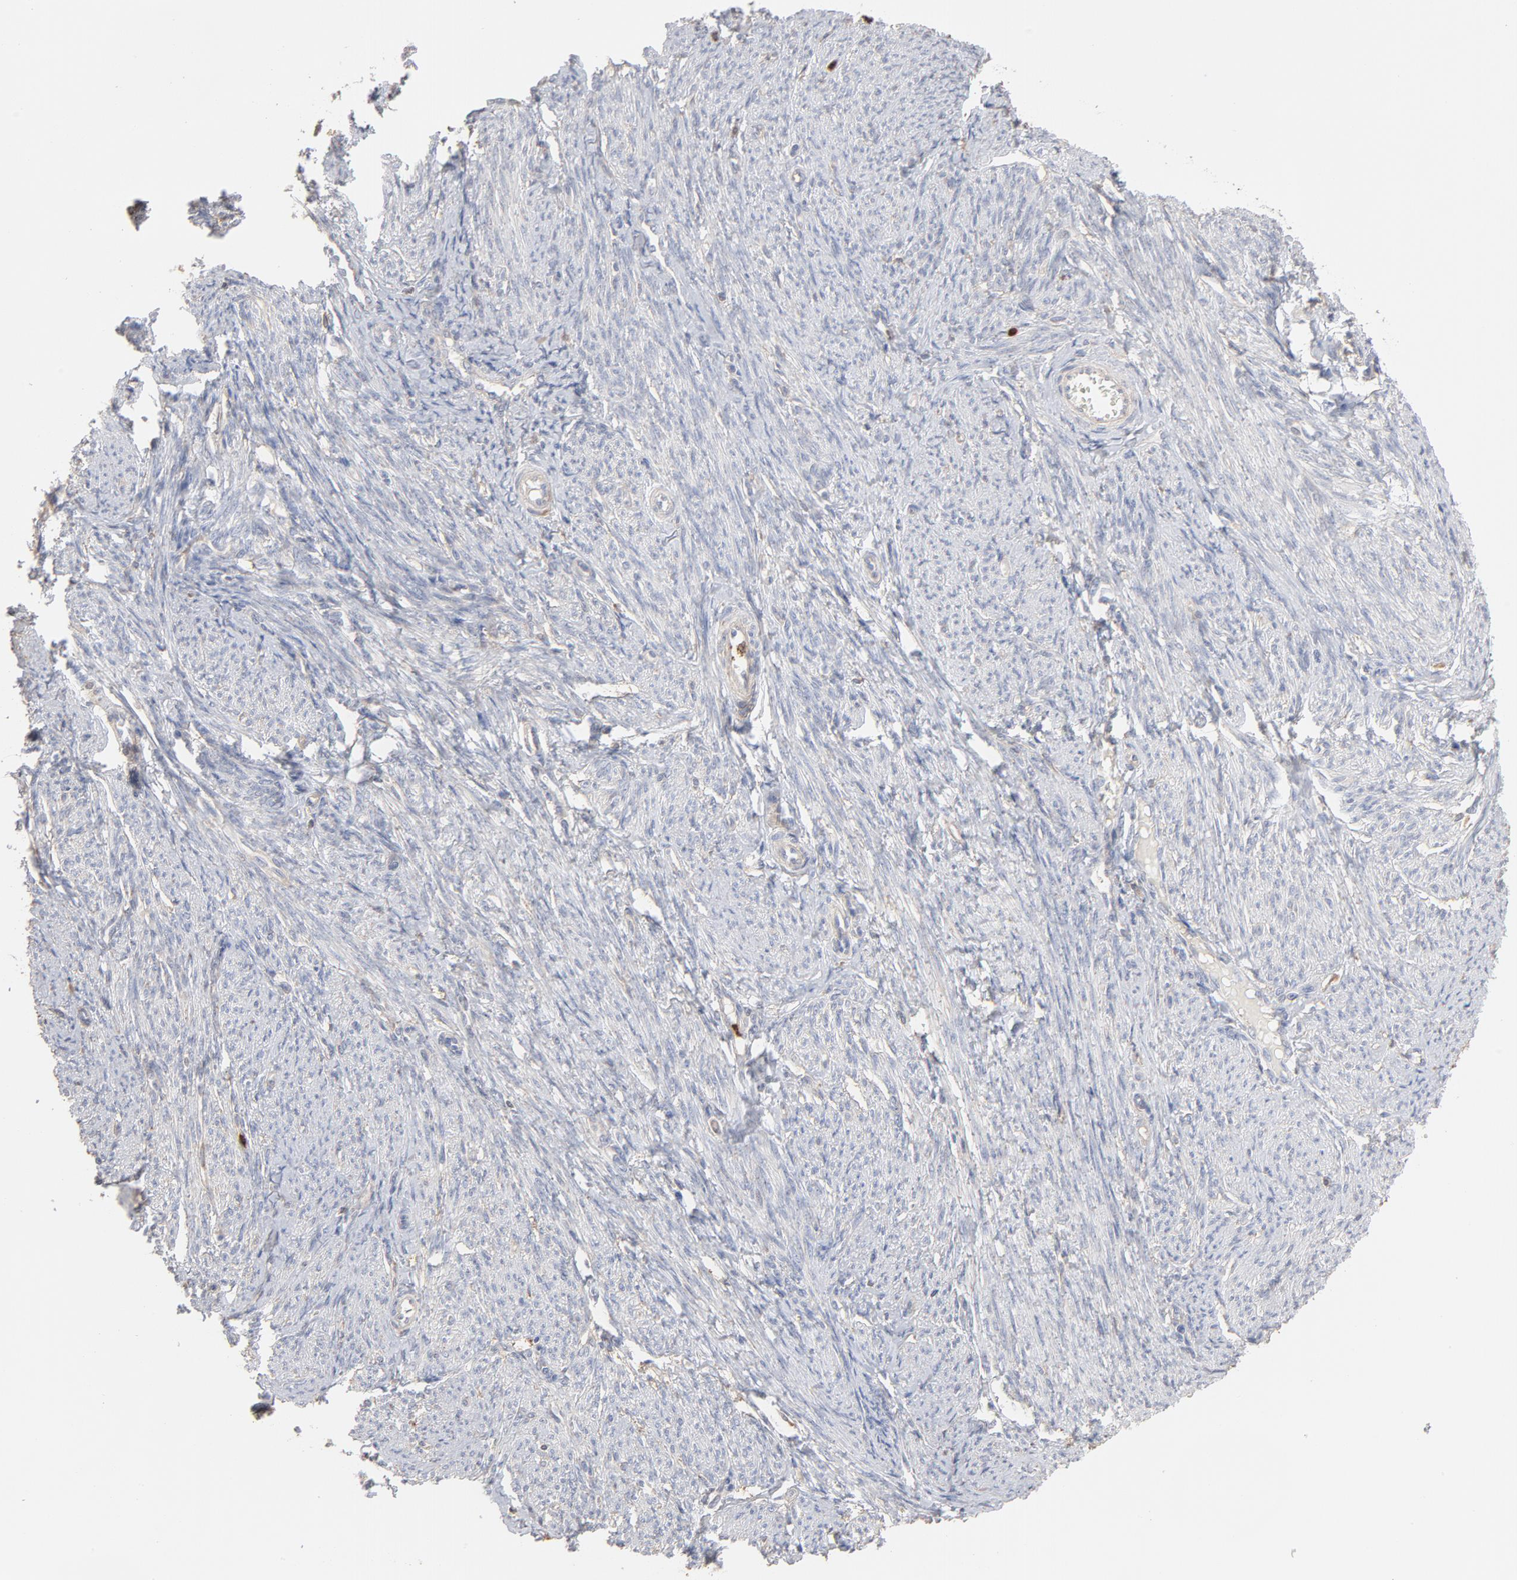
{"staining": {"intensity": "negative", "quantity": "none", "location": "none"}, "tissue": "smooth muscle", "cell_type": "Smooth muscle cells", "image_type": "normal", "snomed": [{"axis": "morphology", "description": "Normal tissue, NOS"}, {"axis": "topography", "description": "Smooth muscle"}, {"axis": "topography", "description": "Cervix"}], "caption": "Protein analysis of benign smooth muscle reveals no significant expression in smooth muscle cells. Brightfield microscopy of immunohistochemistry (IHC) stained with DAB (brown) and hematoxylin (blue), captured at high magnification.", "gene": "PNMA1", "patient": {"sex": "female", "age": 70}}